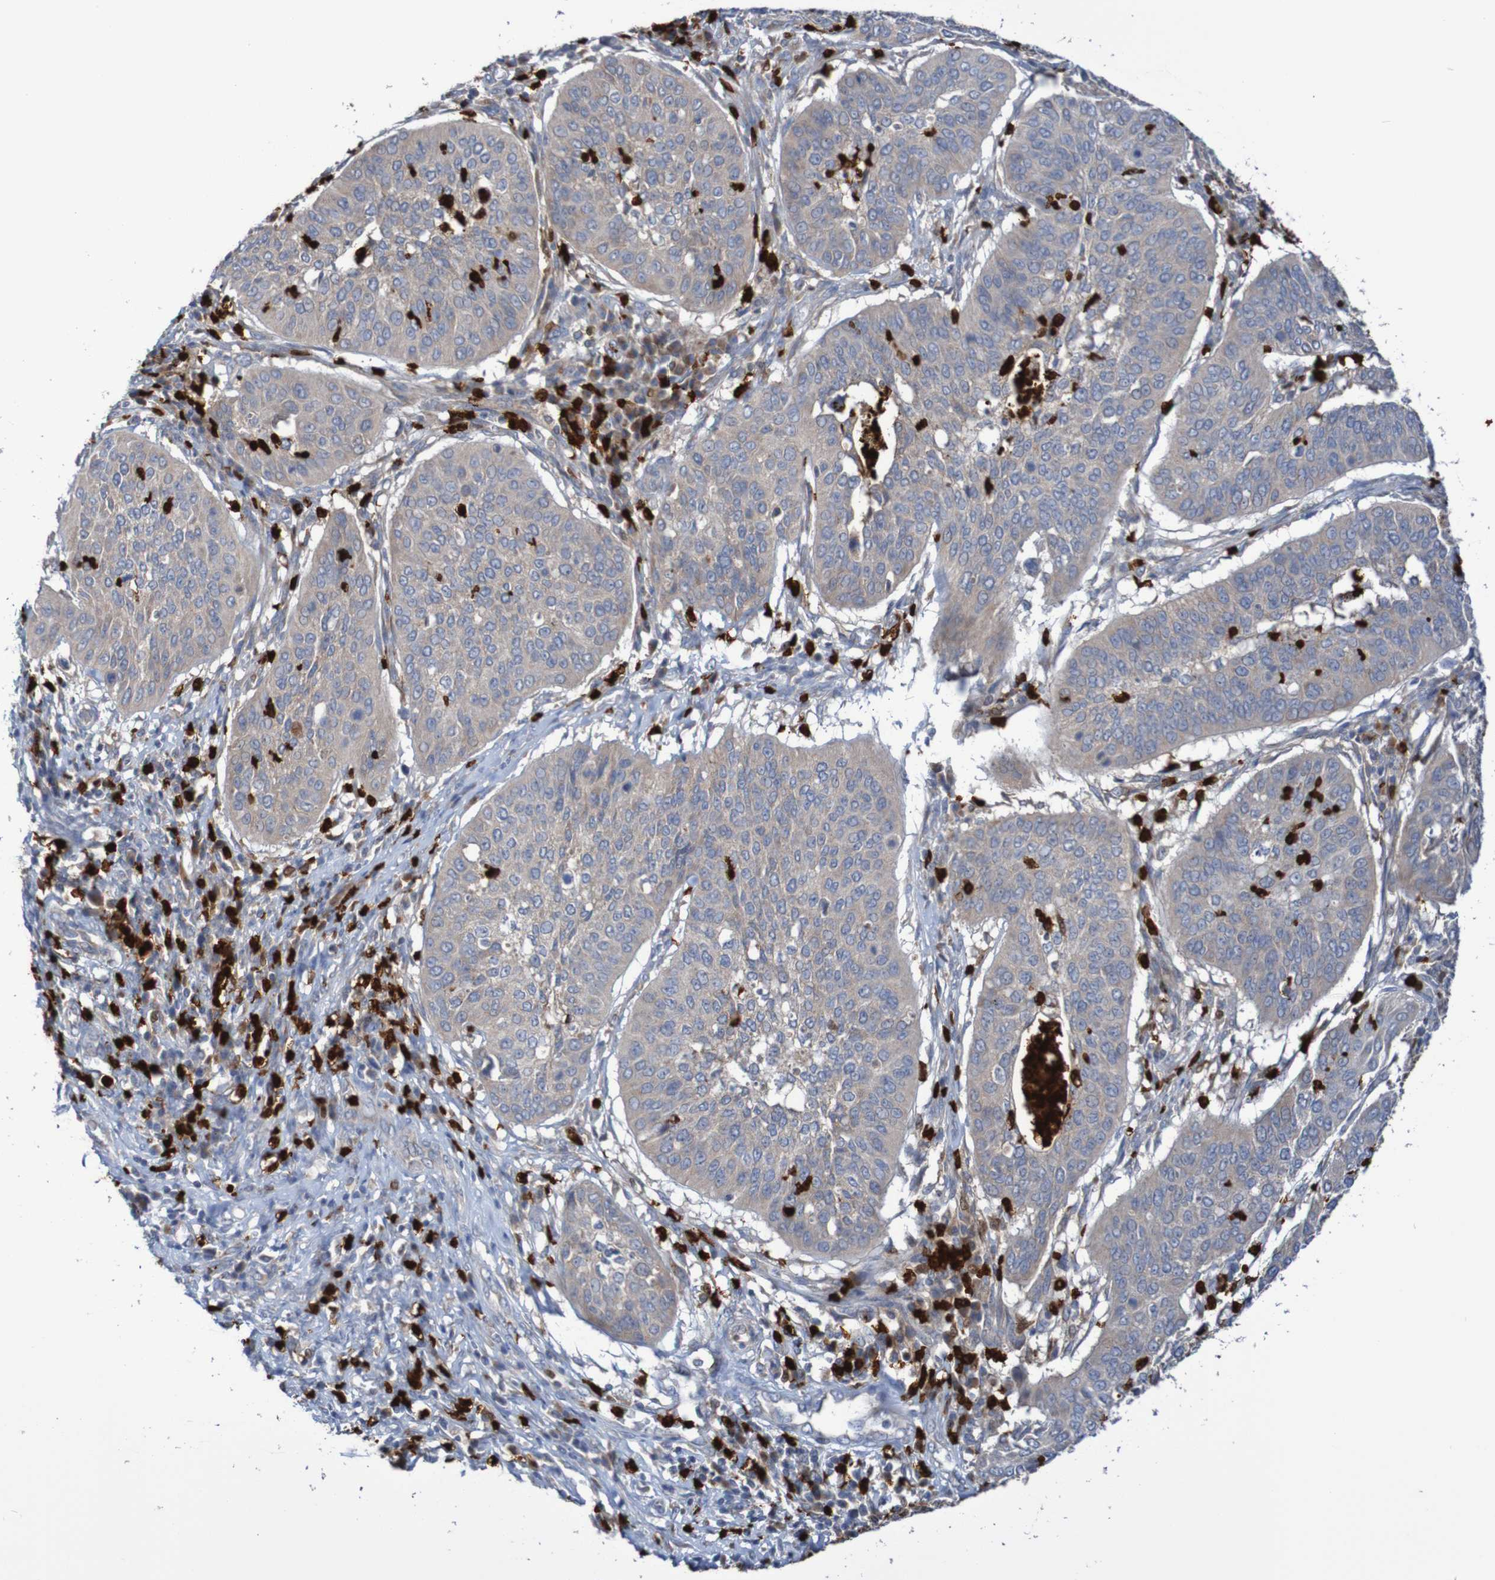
{"staining": {"intensity": "weak", "quantity": ">75%", "location": "cytoplasmic/membranous"}, "tissue": "cervical cancer", "cell_type": "Tumor cells", "image_type": "cancer", "snomed": [{"axis": "morphology", "description": "Normal tissue, NOS"}, {"axis": "morphology", "description": "Squamous cell carcinoma, NOS"}, {"axis": "topography", "description": "Cervix"}], "caption": "Squamous cell carcinoma (cervical) stained for a protein displays weak cytoplasmic/membranous positivity in tumor cells.", "gene": "PARP4", "patient": {"sex": "female", "age": 39}}